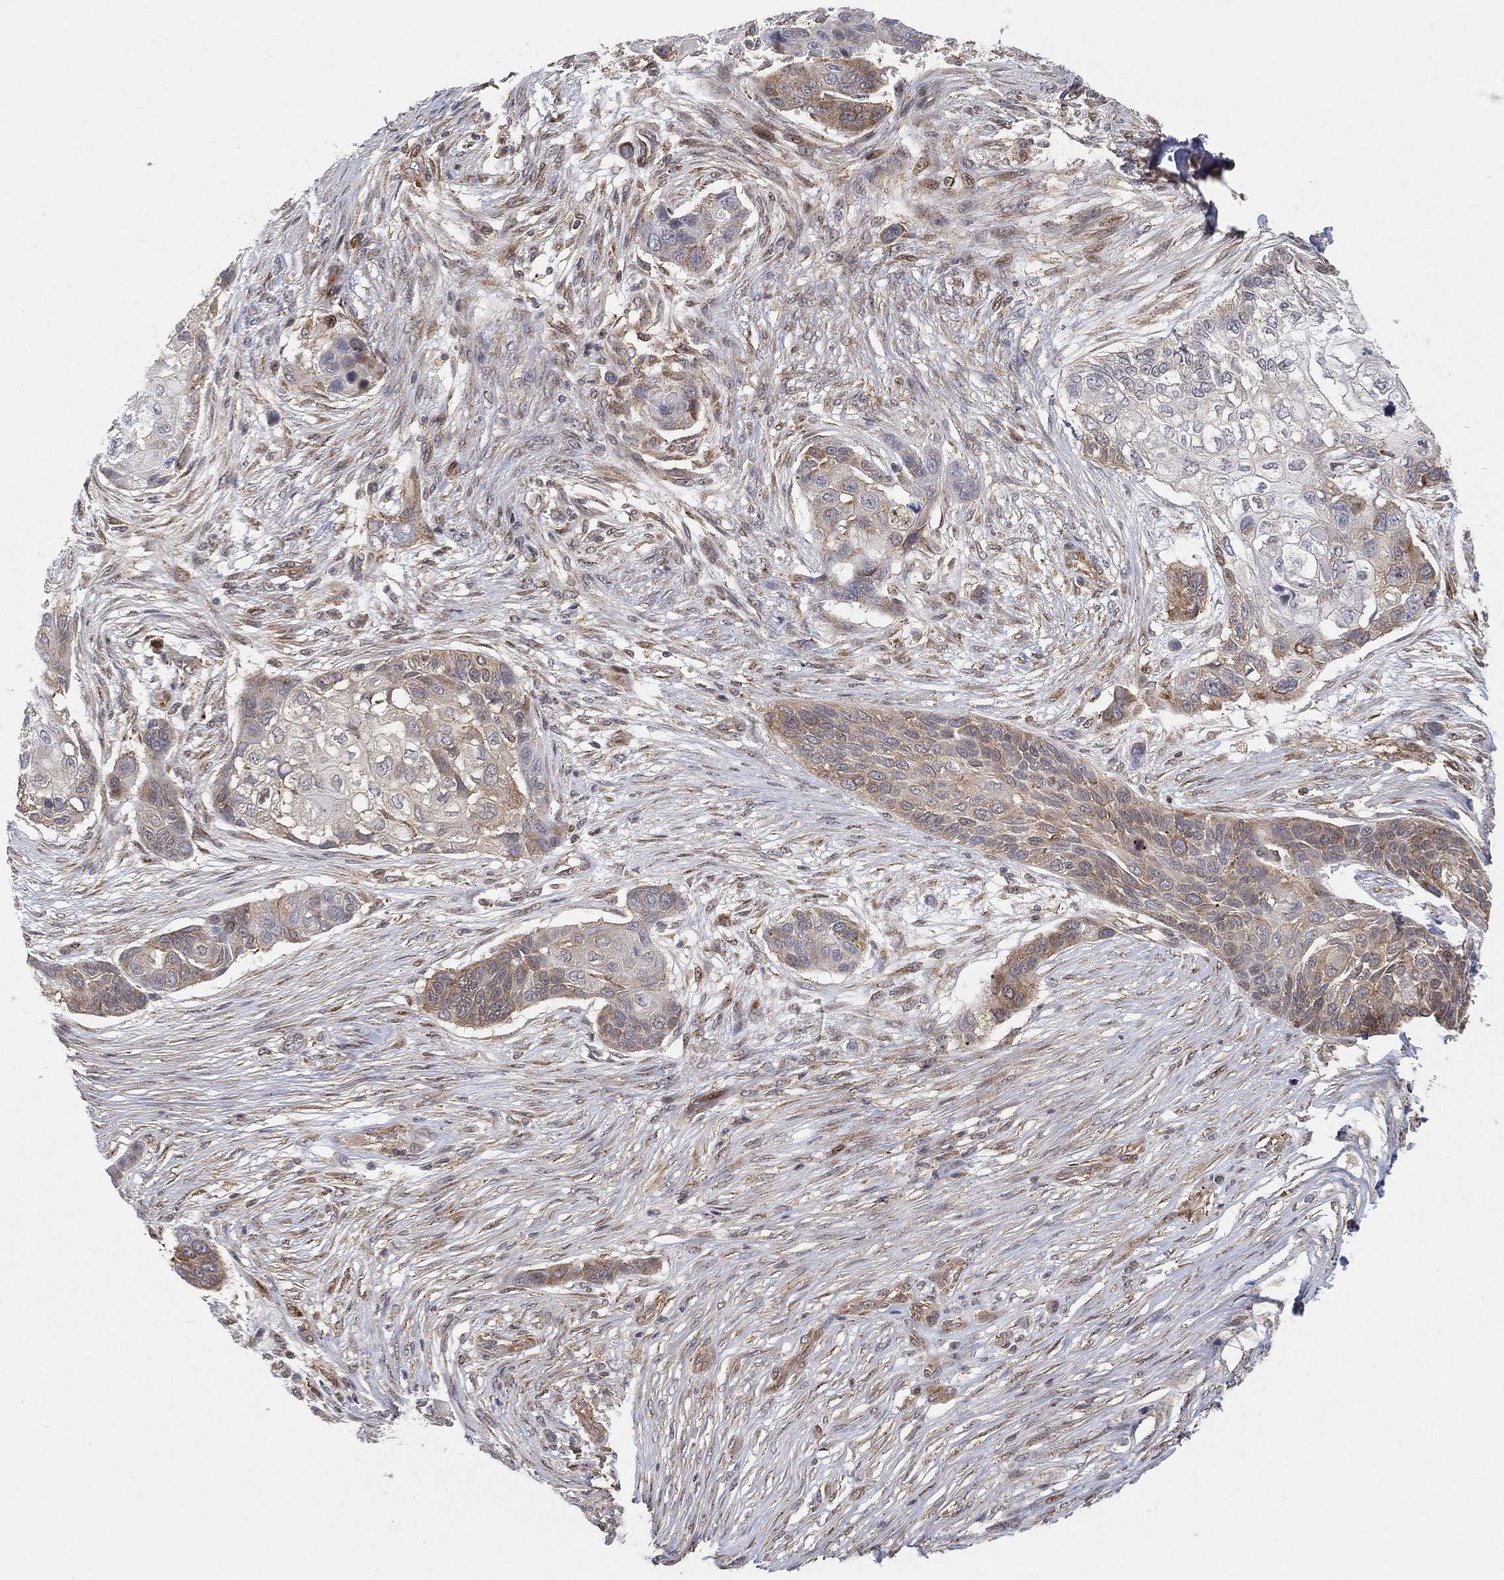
{"staining": {"intensity": "weak", "quantity": "25%-75%", "location": "cytoplasmic/membranous"}, "tissue": "lung cancer", "cell_type": "Tumor cells", "image_type": "cancer", "snomed": [{"axis": "morphology", "description": "Squamous cell carcinoma, NOS"}, {"axis": "topography", "description": "Lung"}], "caption": "This is an image of immunohistochemistry staining of squamous cell carcinoma (lung), which shows weak staining in the cytoplasmic/membranous of tumor cells.", "gene": "TMTC4", "patient": {"sex": "male", "age": 69}}